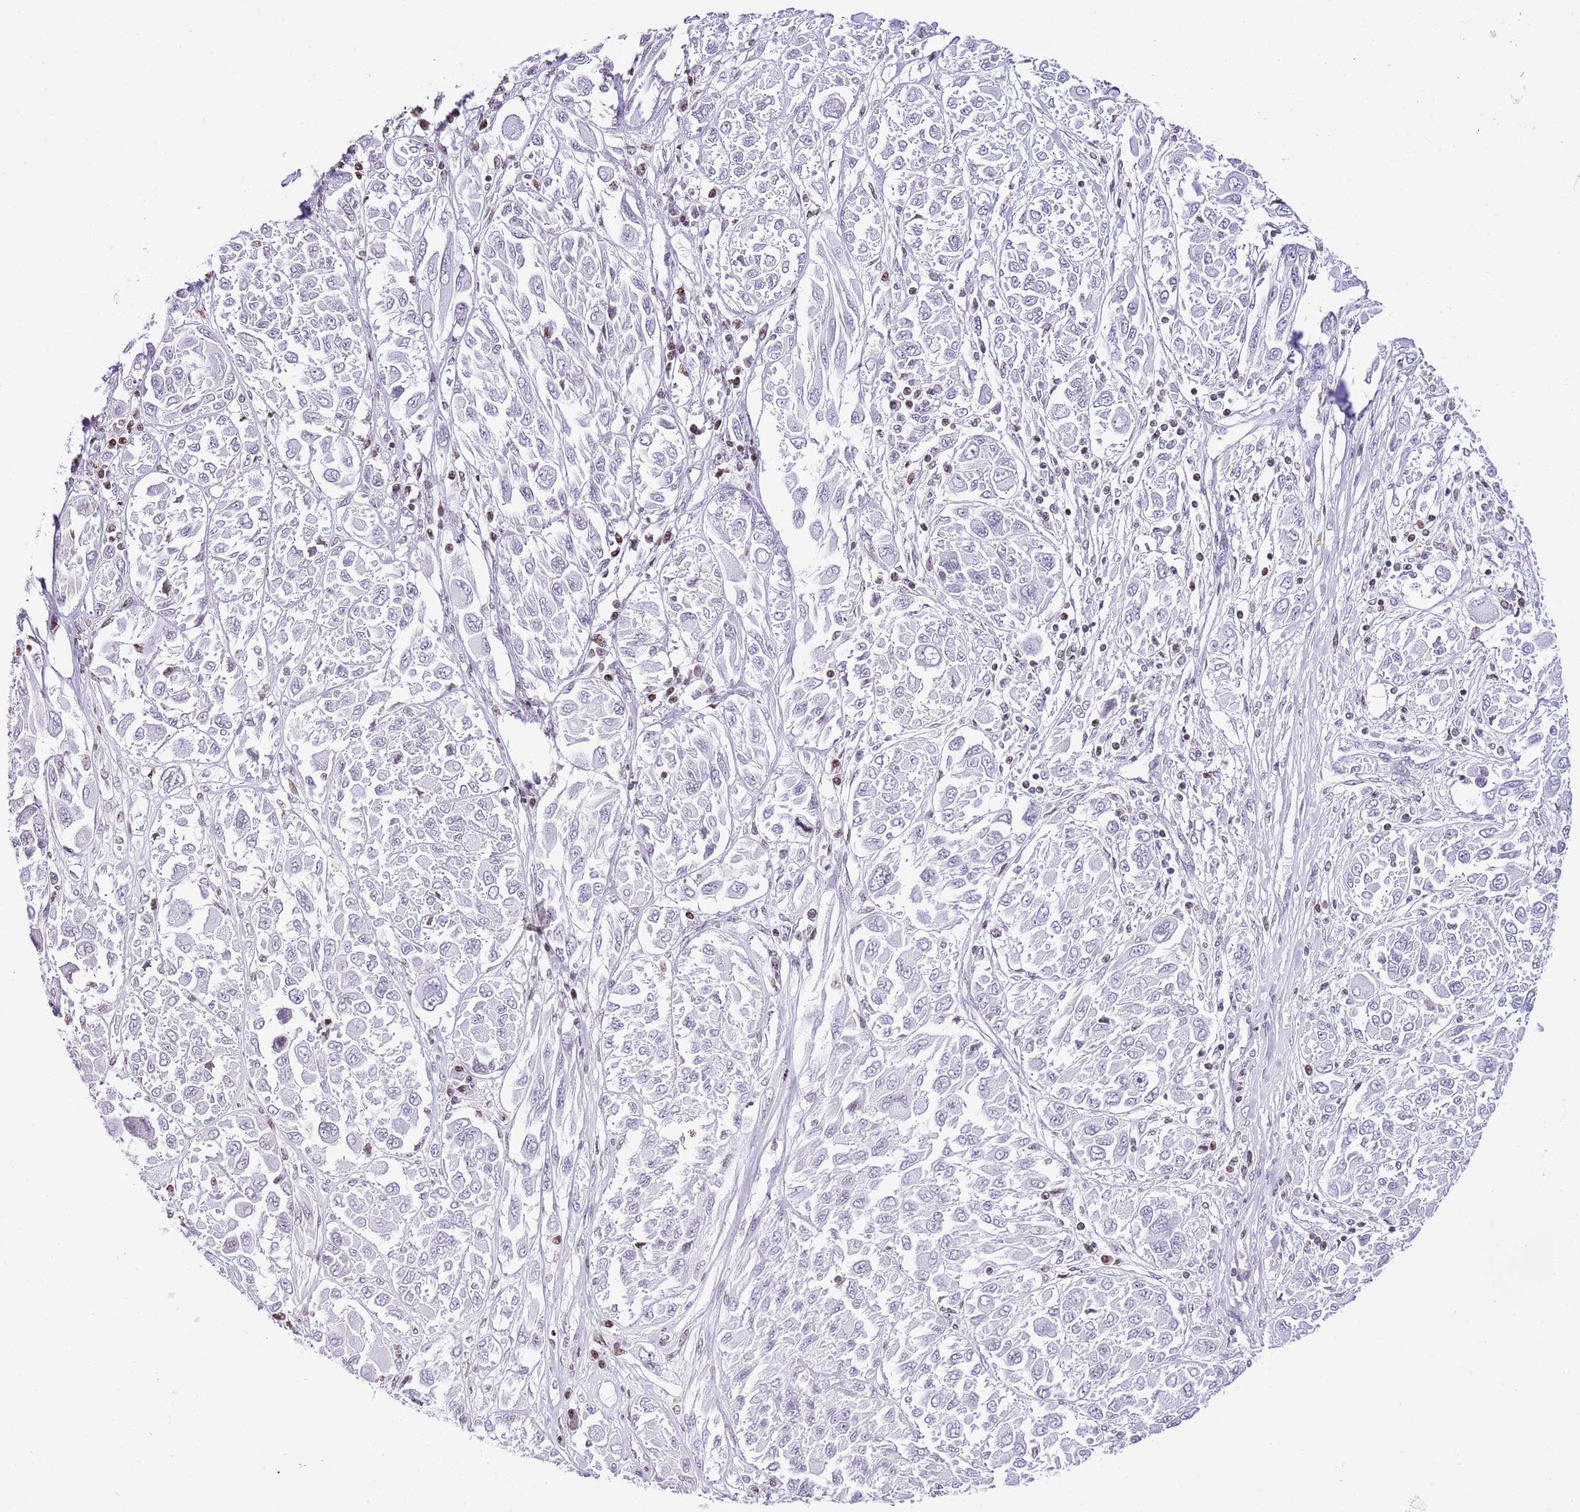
{"staining": {"intensity": "negative", "quantity": "none", "location": "none"}, "tissue": "melanoma", "cell_type": "Tumor cells", "image_type": "cancer", "snomed": [{"axis": "morphology", "description": "Malignant melanoma, NOS"}, {"axis": "topography", "description": "Skin"}], "caption": "Protein analysis of malignant melanoma exhibits no significant staining in tumor cells.", "gene": "PRR15", "patient": {"sex": "female", "age": 91}}